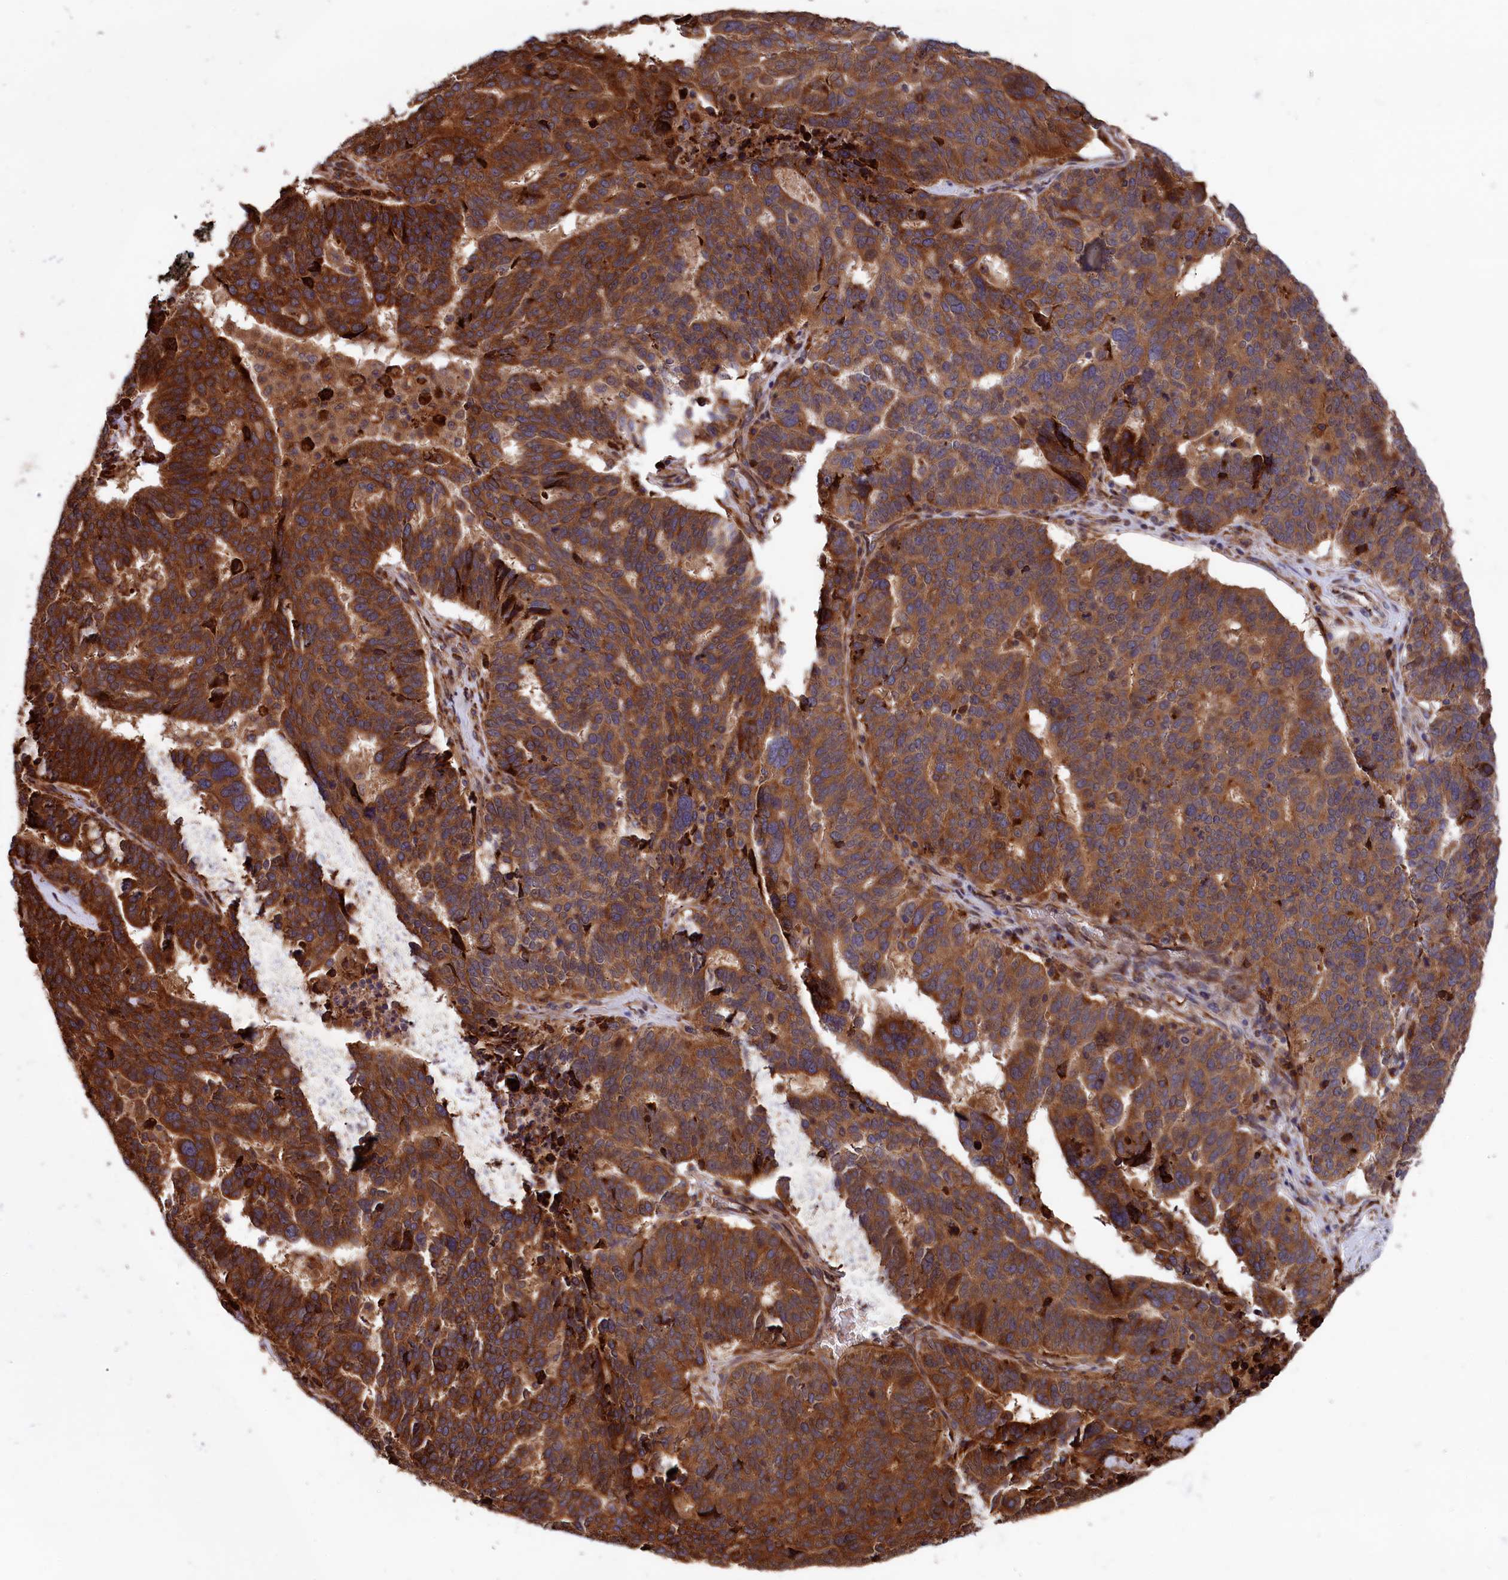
{"staining": {"intensity": "strong", "quantity": ">75%", "location": "cytoplasmic/membranous"}, "tissue": "ovarian cancer", "cell_type": "Tumor cells", "image_type": "cancer", "snomed": [{"axis": "morphology", "description": "Cystadenocarcinoma, serous, NOS"}, {"axis": "topography", "description": "Ovary"}], "caption": "This is an image of immunohistochemistry (IHC) staining of ovarian cancer, which shows strong expression in the cytoplasmic/membranous of tumor cells.", "gene": "PLA2G4C", "patient": {"sex": "female", "age": 59}}